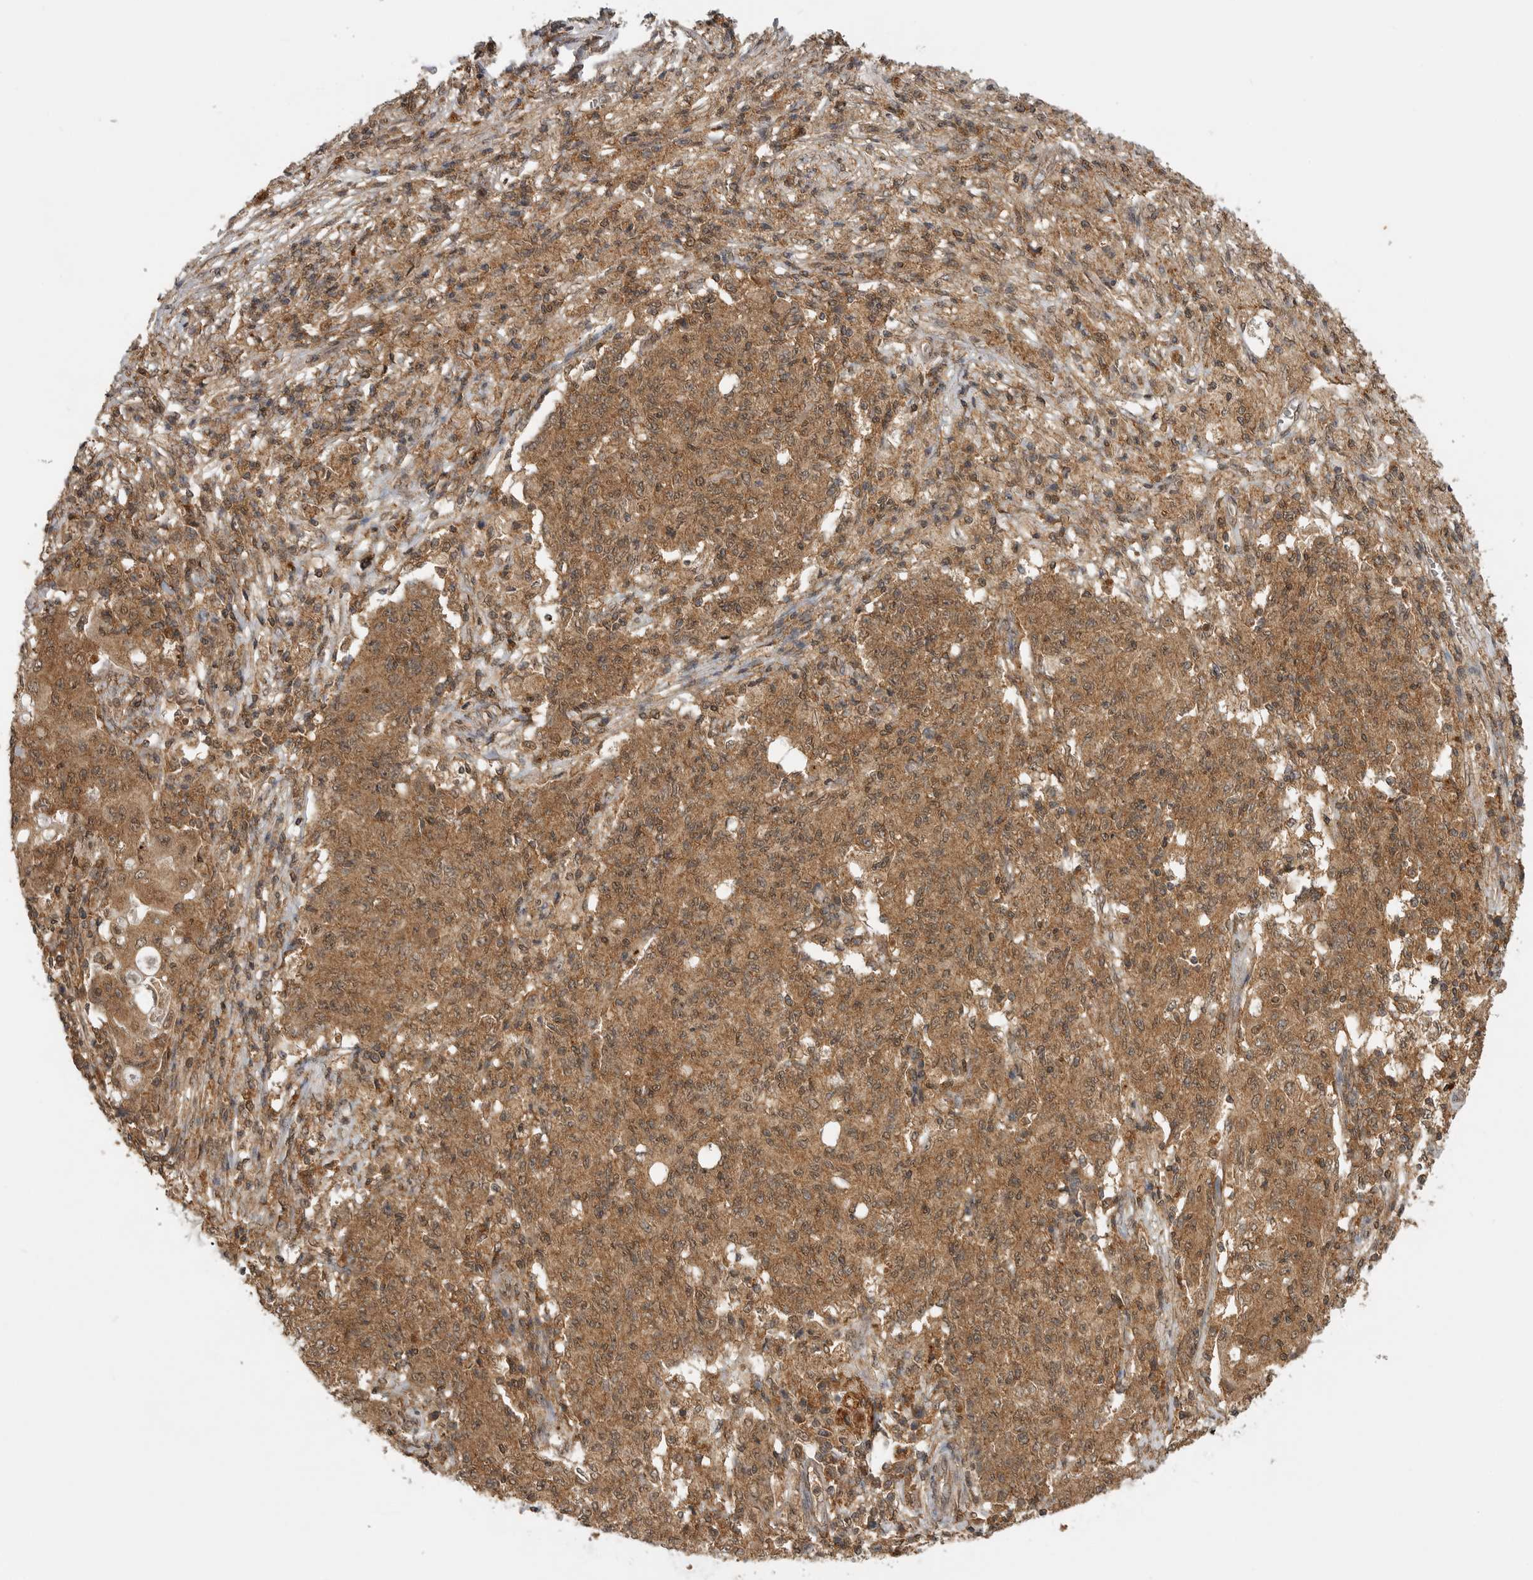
{"staining": {"intensity": "moderate", "quantity": ">75%", "location": "cytoplasmic/membranous"}, "tissue": "ovarian cancer", "cell_type": "Tumor cells", "image_type": "cancer", "snomed": [{"axis": "morphology", "description": "Carcinoma, endometroid"}, {"axis": "topography", "description": "Ovary"}], "caption": "Ovarian cancer (endometroid carcinoma) tissue shows moderate cytoplasmic/membranous expression in approximately >75% of tumor cells, visualized by immunohistochemistry.", "gene": "ICOSLG", "patient": {"sex": "female", "age": 42}}